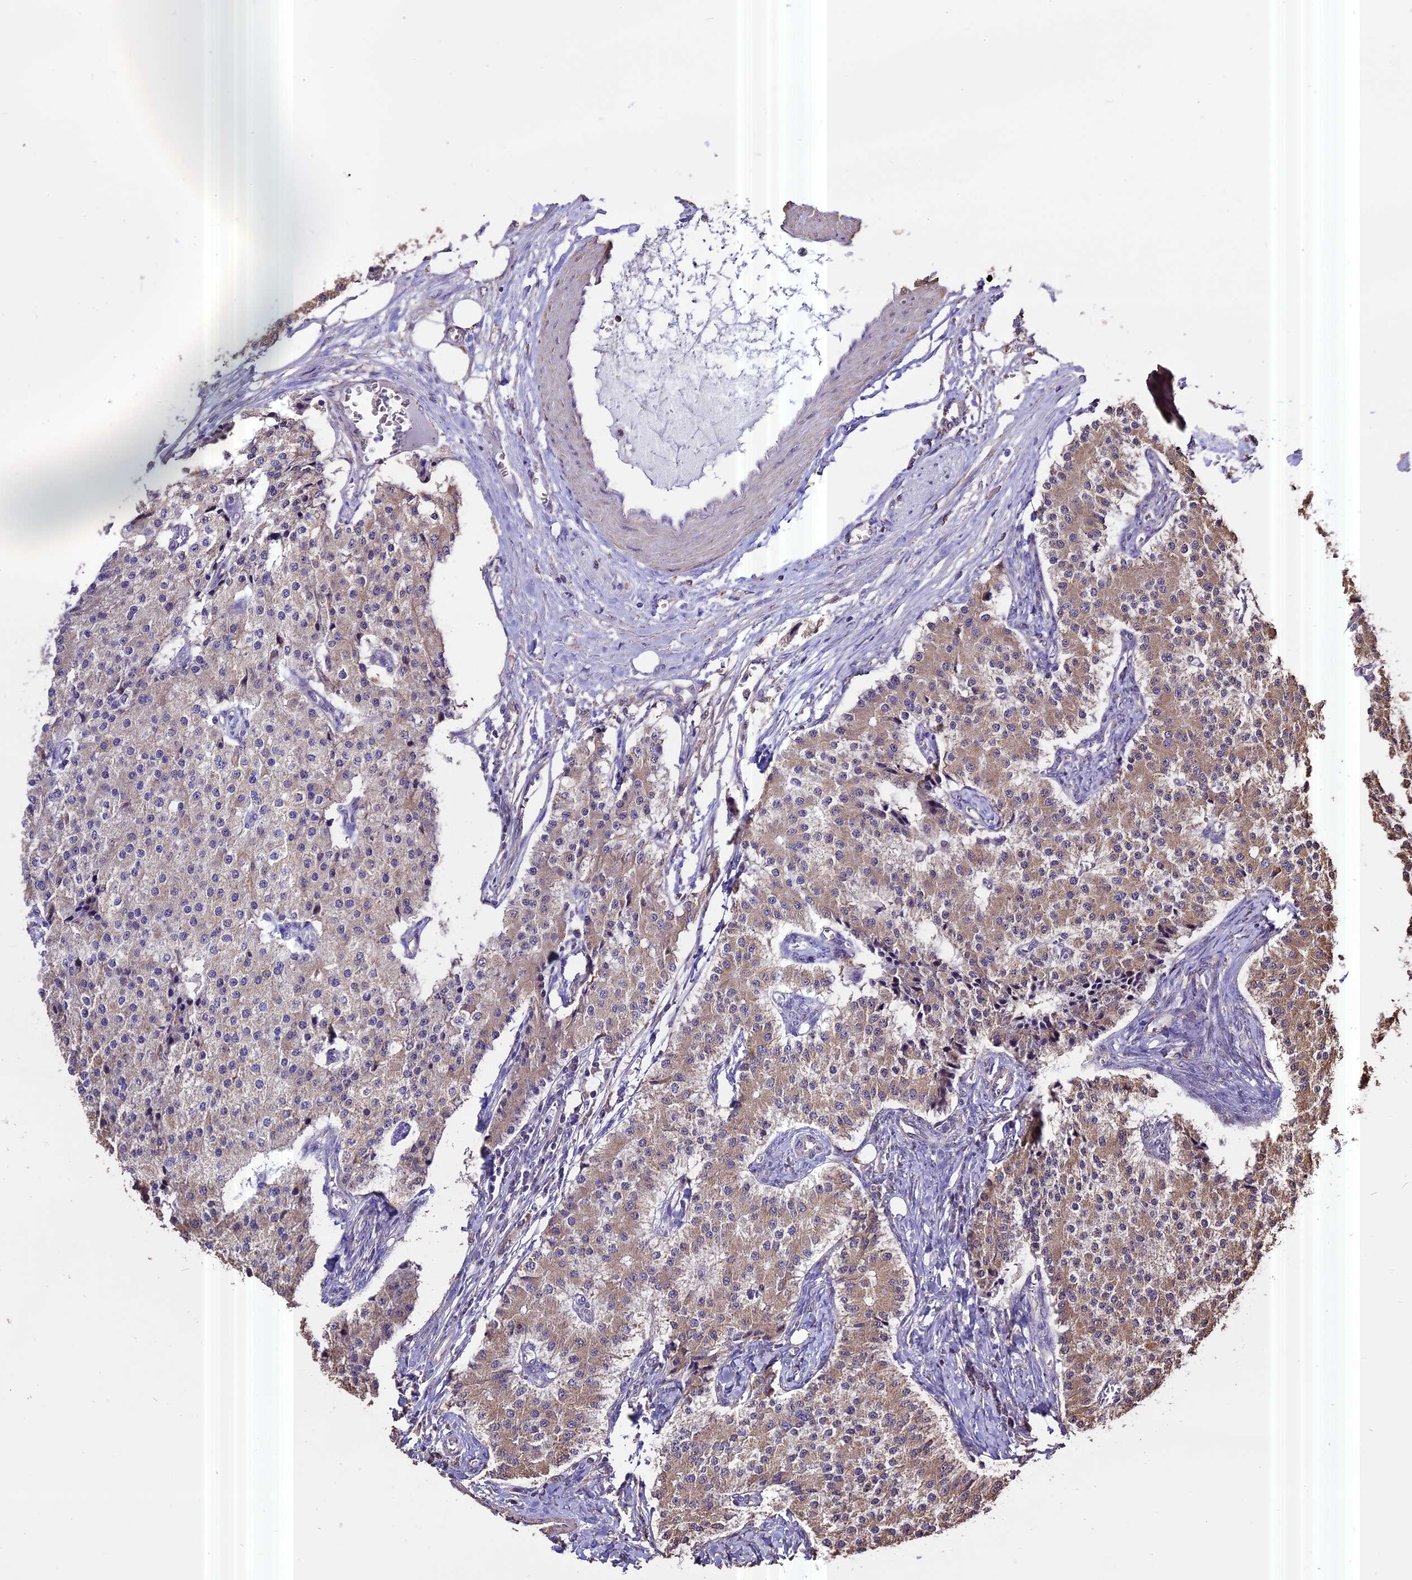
{"staining": {"intensity": "weak", "quantity": "25%-75%", "location": "cytoplasmic/membranous"}, "tissue": "carcinoid", "cell_type": "Tumor cells", "image_type": "cancer", "snomed": [{"axis": "morphology", "description": "Carcinoid, malignant, NOS"}, {"axis": "topography", "description": "Colon"}], "caption": "DAB immunohistochemical staining of malignant carcinoid reveals weak cytoplasmic/membranous protein staining in about 25%-75% of tumor cells. The protein of interest is stained brown, and the nuclei are stained in blue (DAB (3,3'-diaminobenzidine) IHC with brightfield microscopy, high magnification).", "gene": "PGPEP1L", "patient": {"sex": "female", "age": 52}}